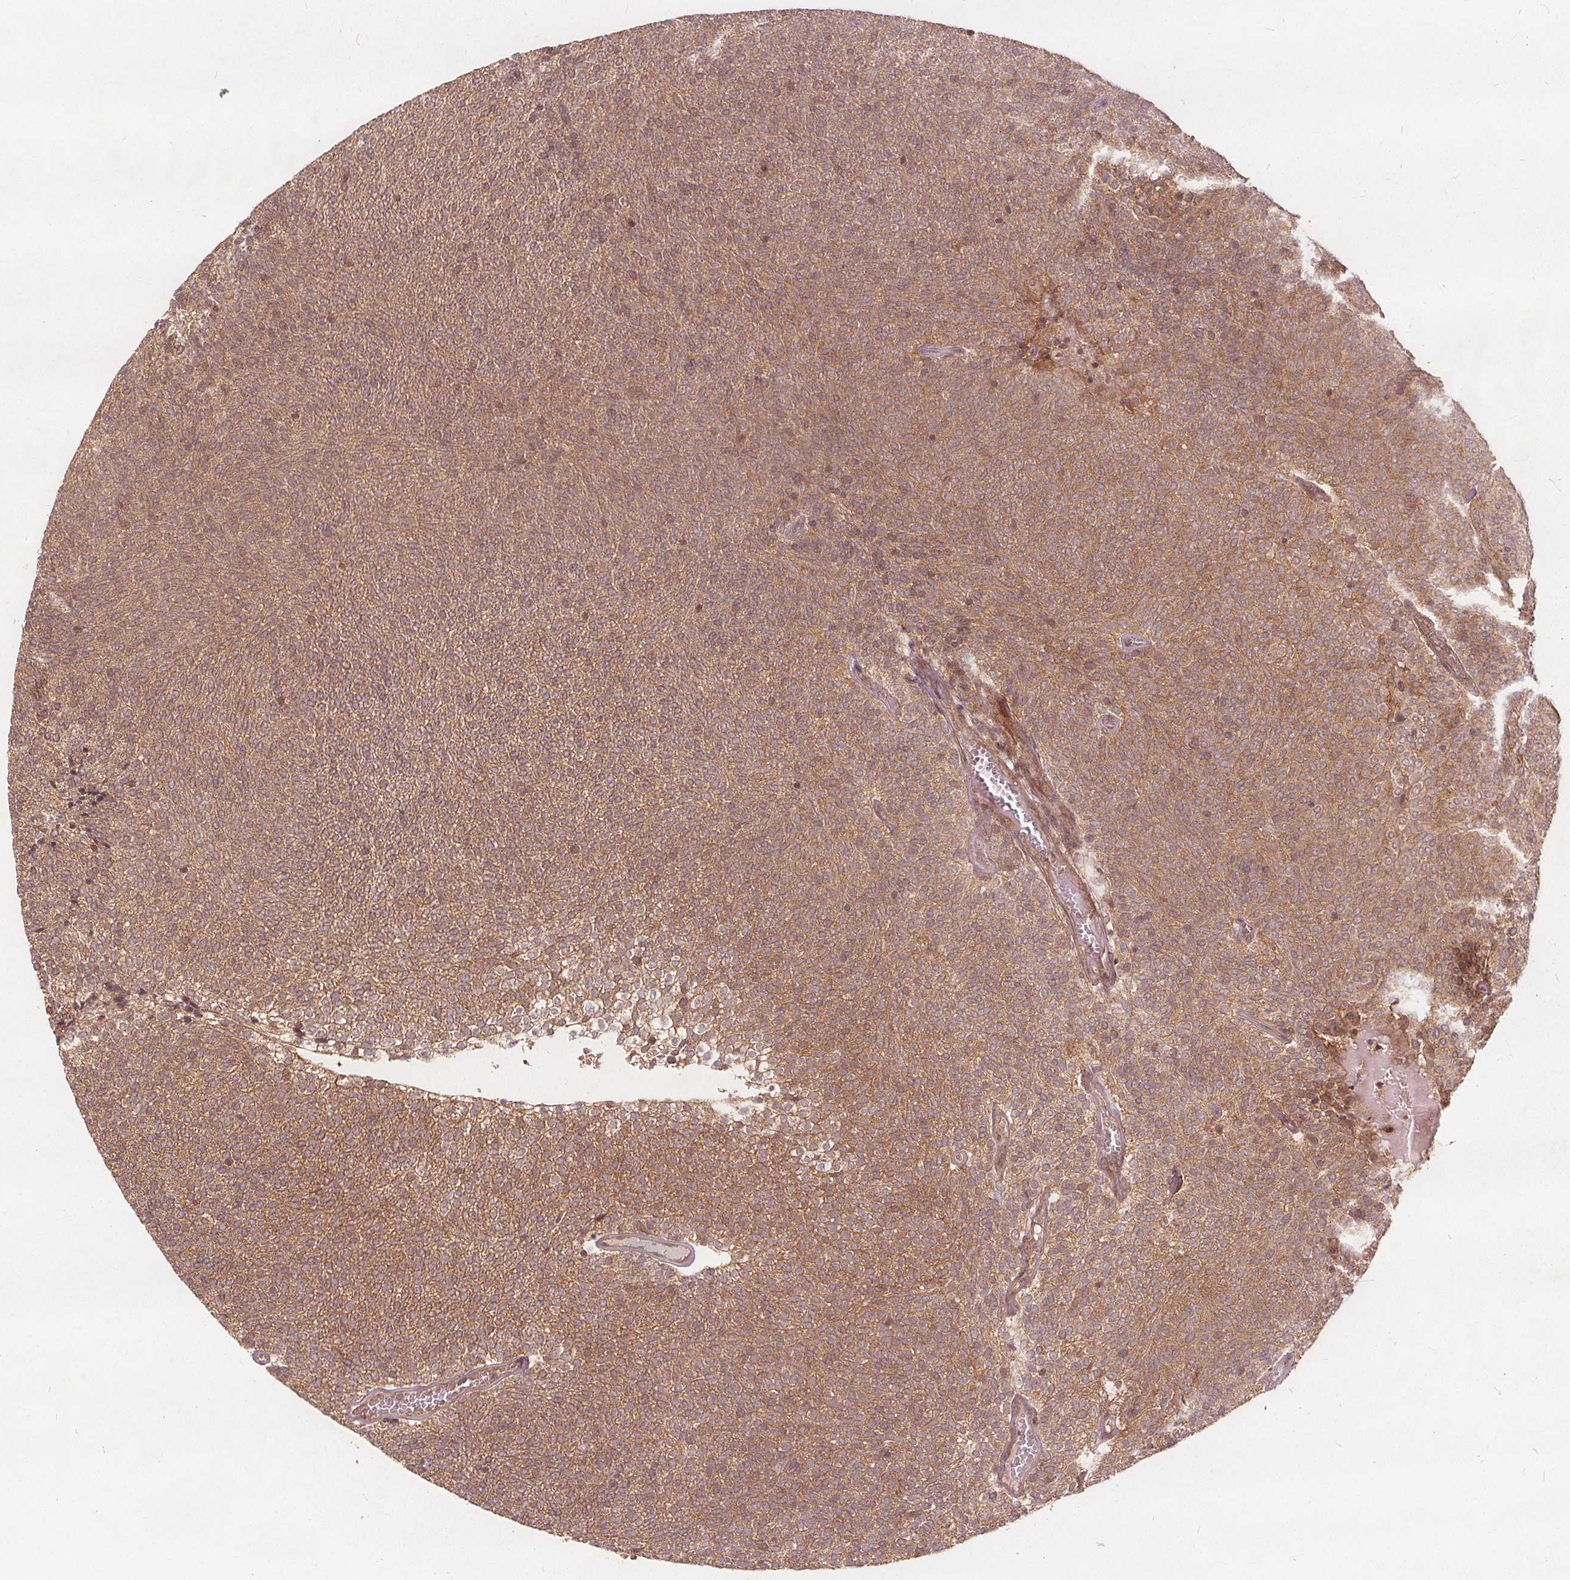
{"staining": {"intensity": "moderate", "quantity": ">75%", "location": "cytoplasmic/membranous"}, "tissue": "urothelial cancer", "cell_type": "Tumor cells", "image_type": "cancer", "snomed": [{"axis": "morphology", "description": "Urothelial carcinoma, Low grade"}, {"axis": "topography", "description": "Urinary bladder"}], "caption": "This histopathology image displays urothelial cancer stained with IHC to label a protein in brown. The cytoplasmic/membranous of tumor cells show moderate positivity for the protein. Nuclei are counter-stained blue.", "gene": "PPP1CB", "patient": {"sex": "male", "age": 77}}